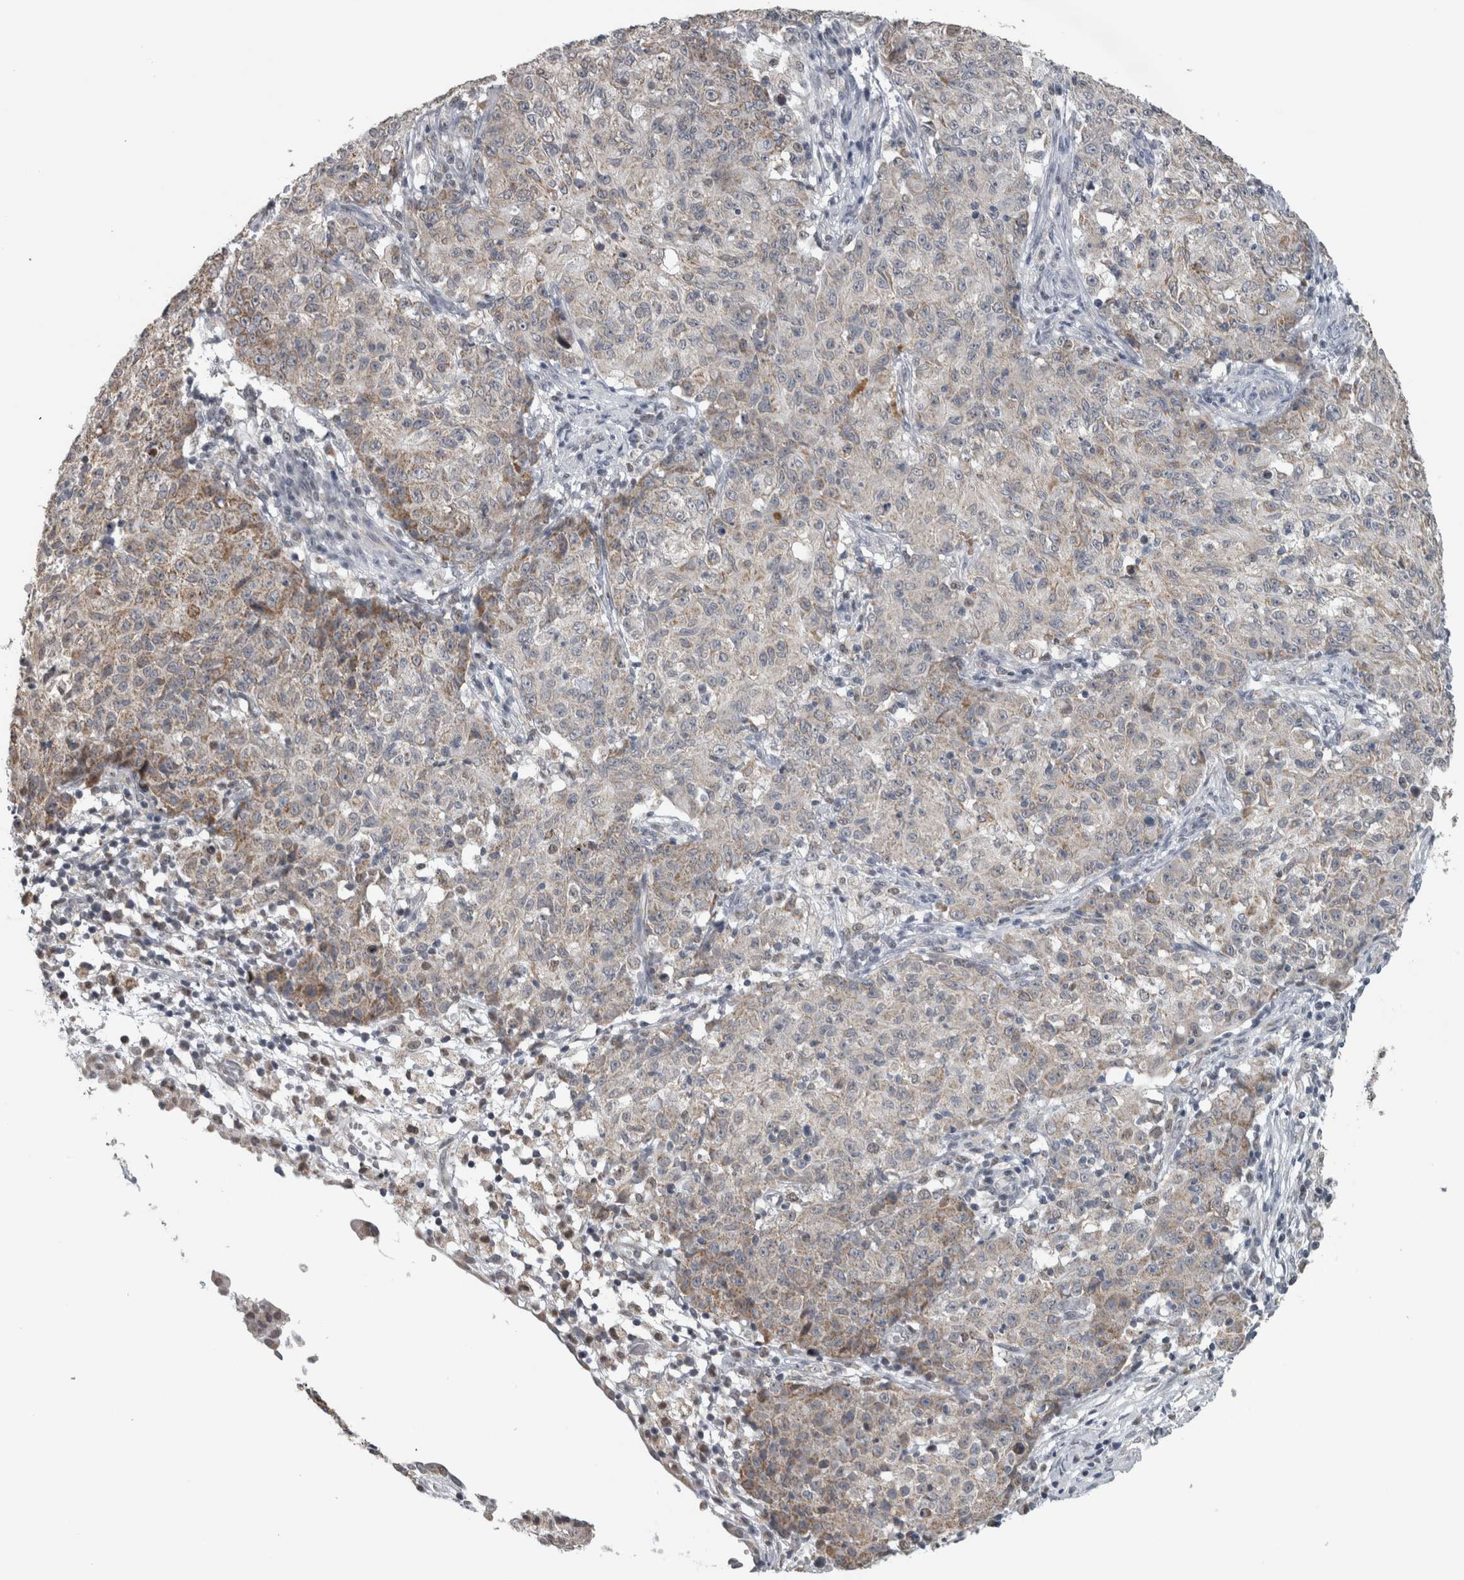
{"staining": {"intensity": "weak", "quantity": "<25%", "location": "cytoplasmic/membranous"}, "tissue": "ovarian cancer", "cell_type": "Tumor cells", "image_type": "cancer", "snomed": [{"axis": "morphology", "description": "Carcinoma, endometroid"}, {"axis": "topography", "description": "Ovary"}], "caption": "Tumor cells are negative for brown protein staining in ovarian cancer (endometroid carcinoma).", "gene": "OR2K2", "patient": {"sex": "female", "age": 42}}